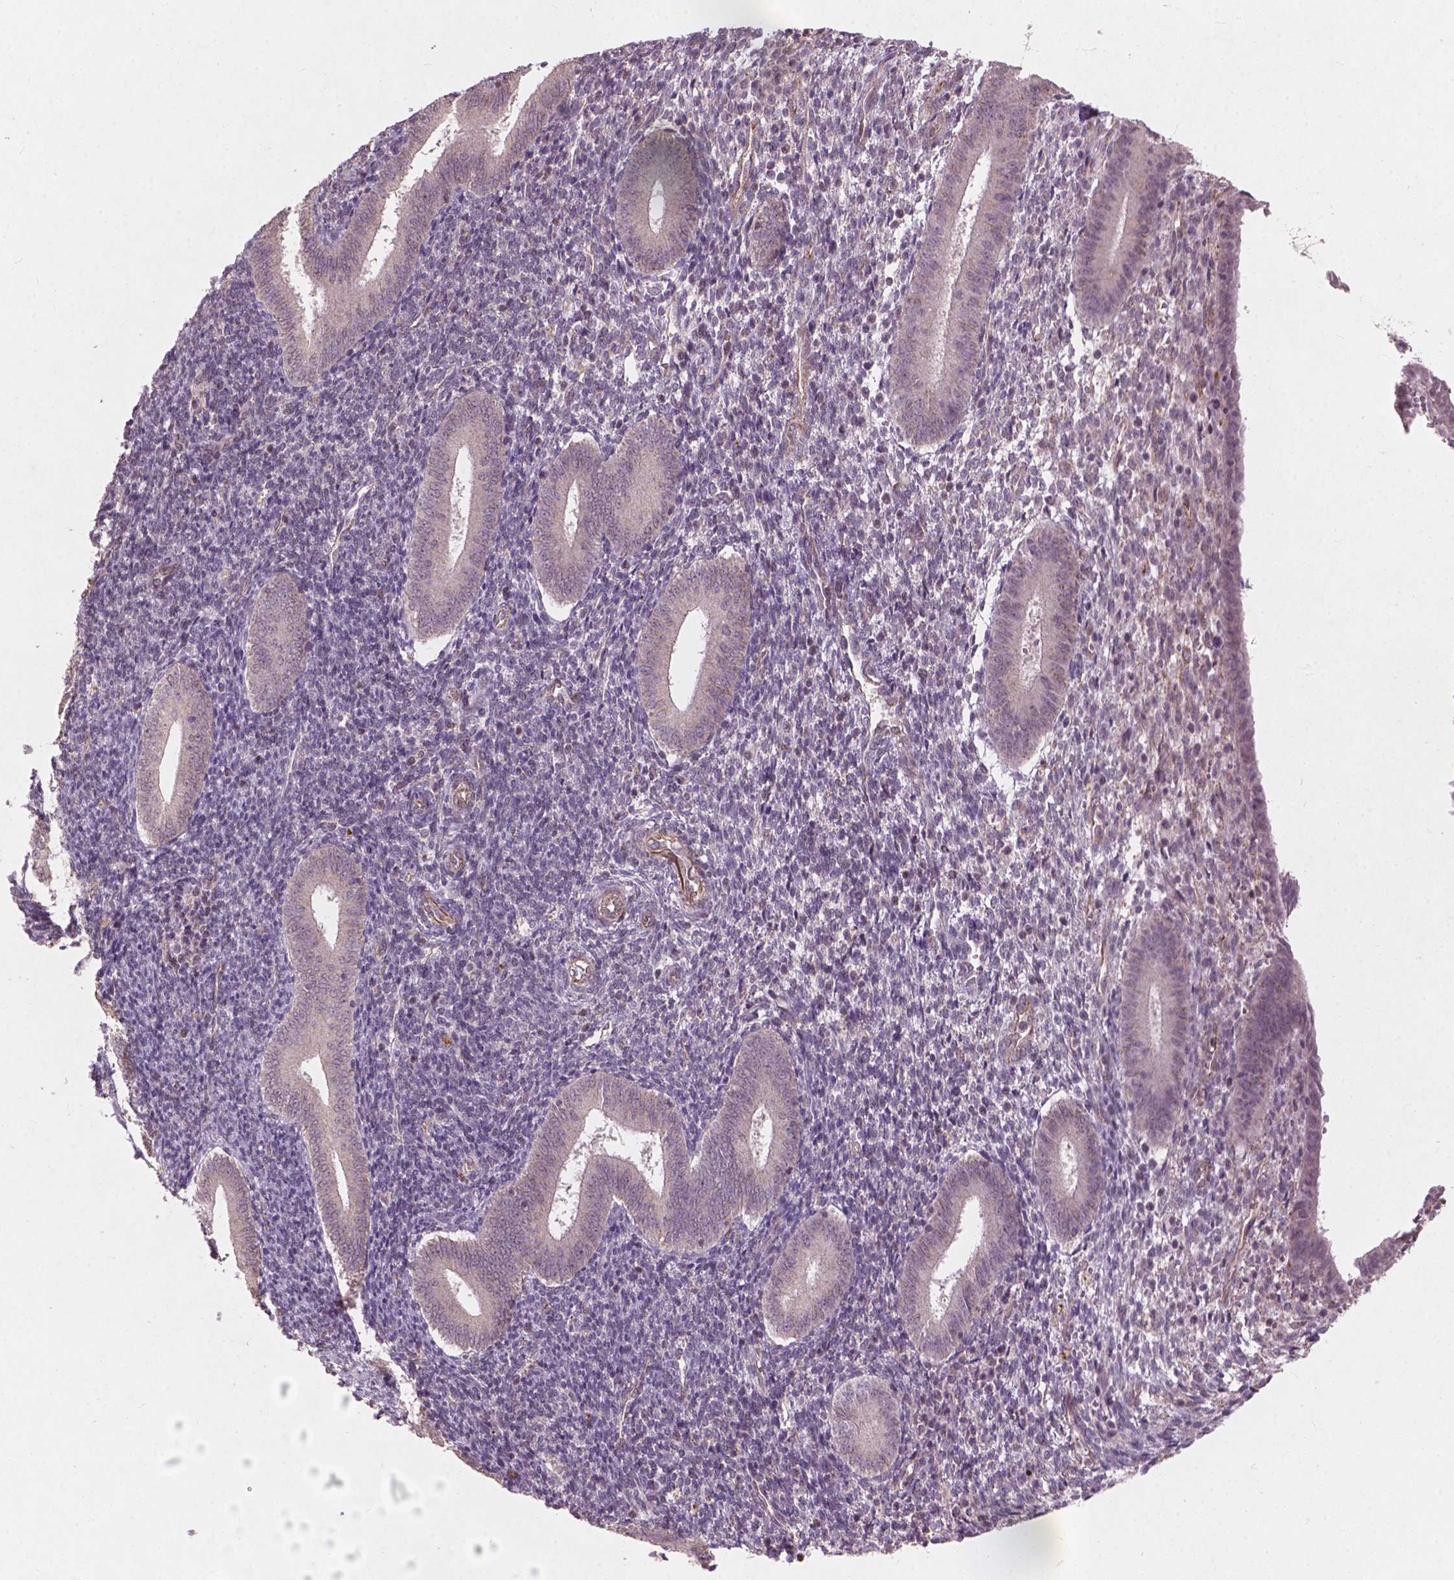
{"staining": {"intensity": "negative", "quantity": "none", "location": "none"}, "tissue": "endometrium", "cell_type": "Cells in endometrial stroma", "image_type": "normal", "snomed": [{"axis": "morphology", "description": "Normal tissue, NOS"}, {"axis": "topography", "description": "Endometrium"}], "caption": "This is an immunohistochemistry histopathology image of unremarkable endometrium. There is no expression in cells in endometrial stroma.", "gene": "SMAD2", "patient": {"sex": "female", "age": 25}}